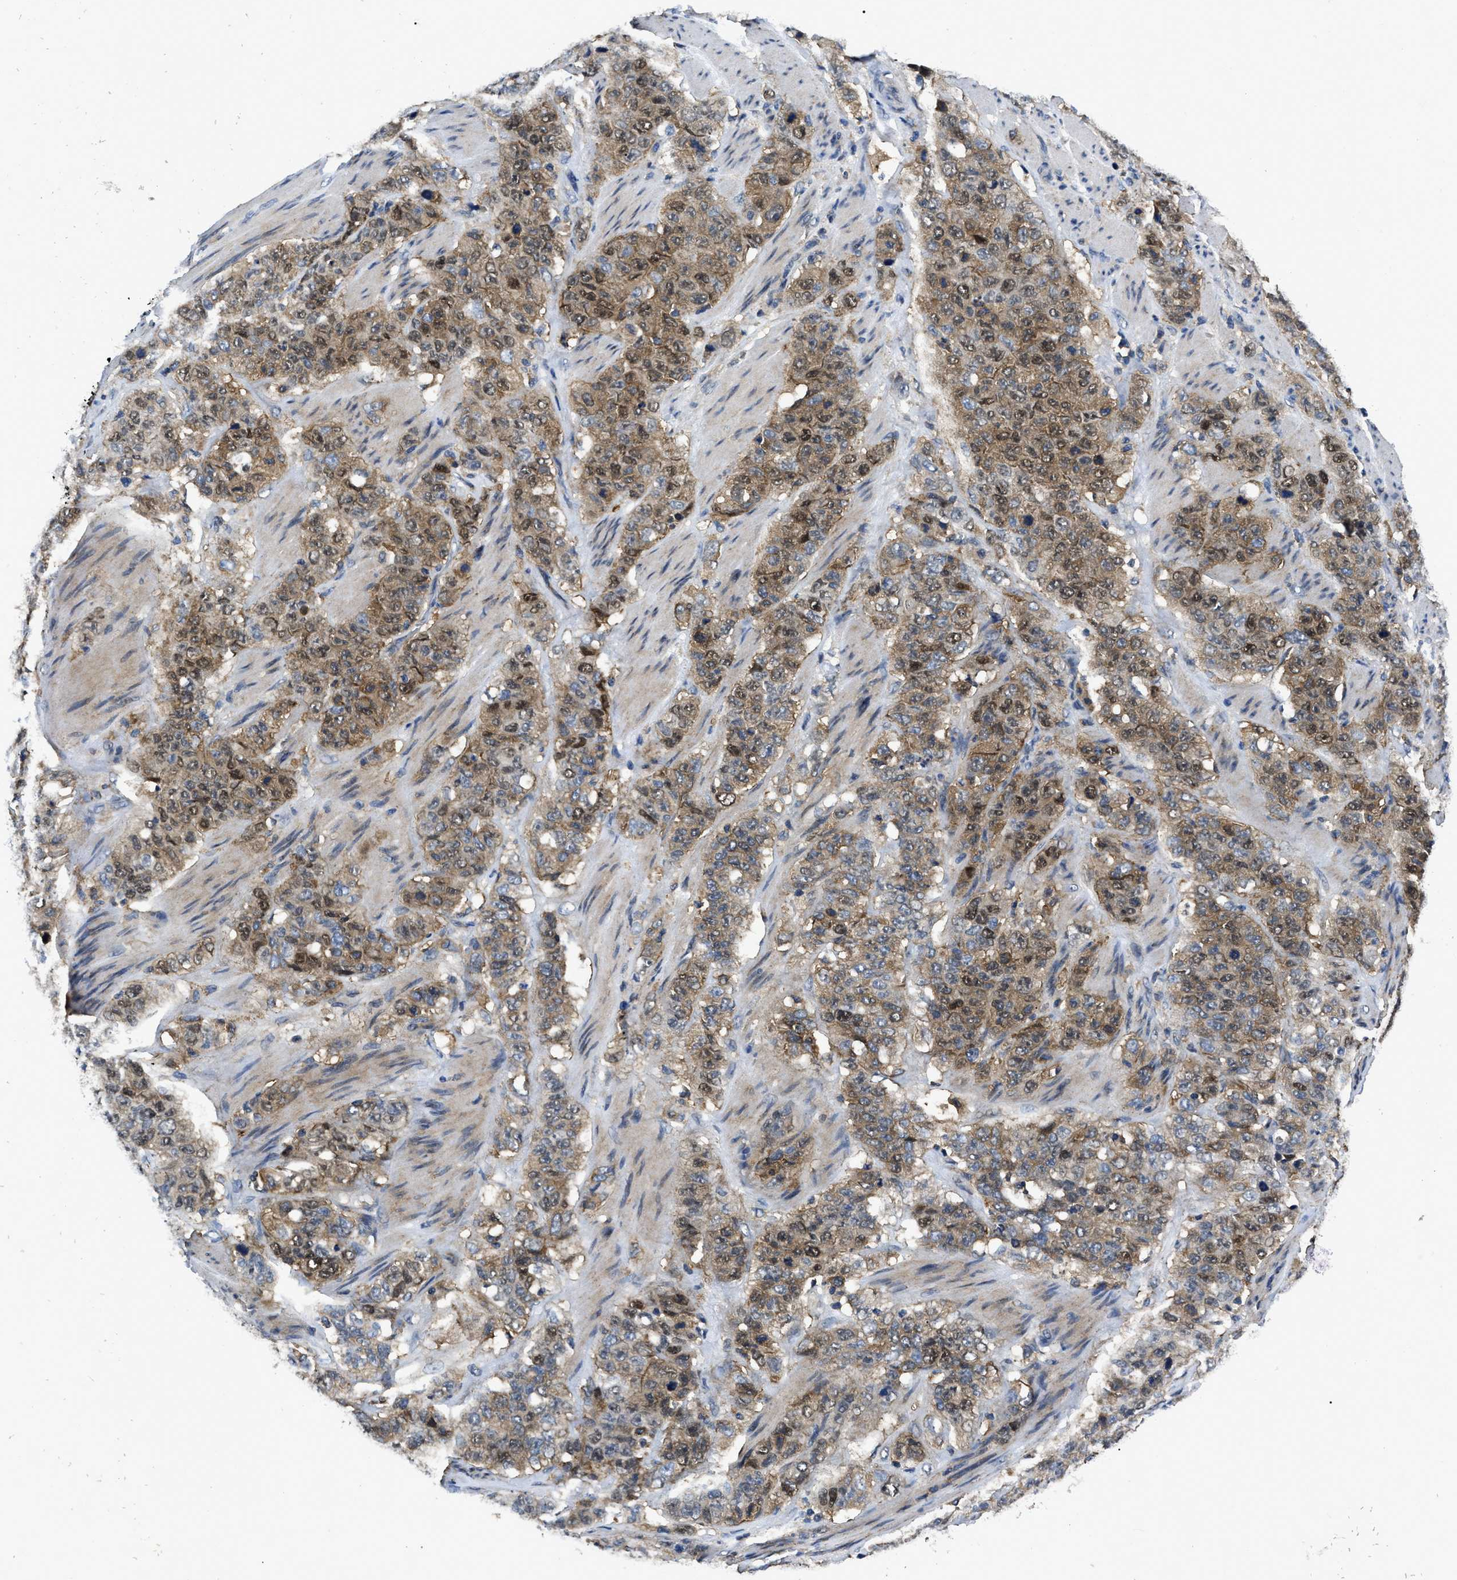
{"staining": {"intensity": "moderate", "quantity": ">75%", "location": "cytoplasmic/membranous,nuclear"}, "tissue": "stomach cancer", "cell_type": "Tumor cells", "image_type": "cancer", "snomed": [{"axis": "morphology", "description": "Adenocarcinoma, NOS"}, {"axis": "topography", "description": "Stomach"}], "caption": "Stomach cancer stained with a brown dye shows moderate cytoplasmic/membranous and nuclear positive staining in about >75% of tumor cells.", "gene": "GET4", "patient": {"sex": "male", "age": 48}}